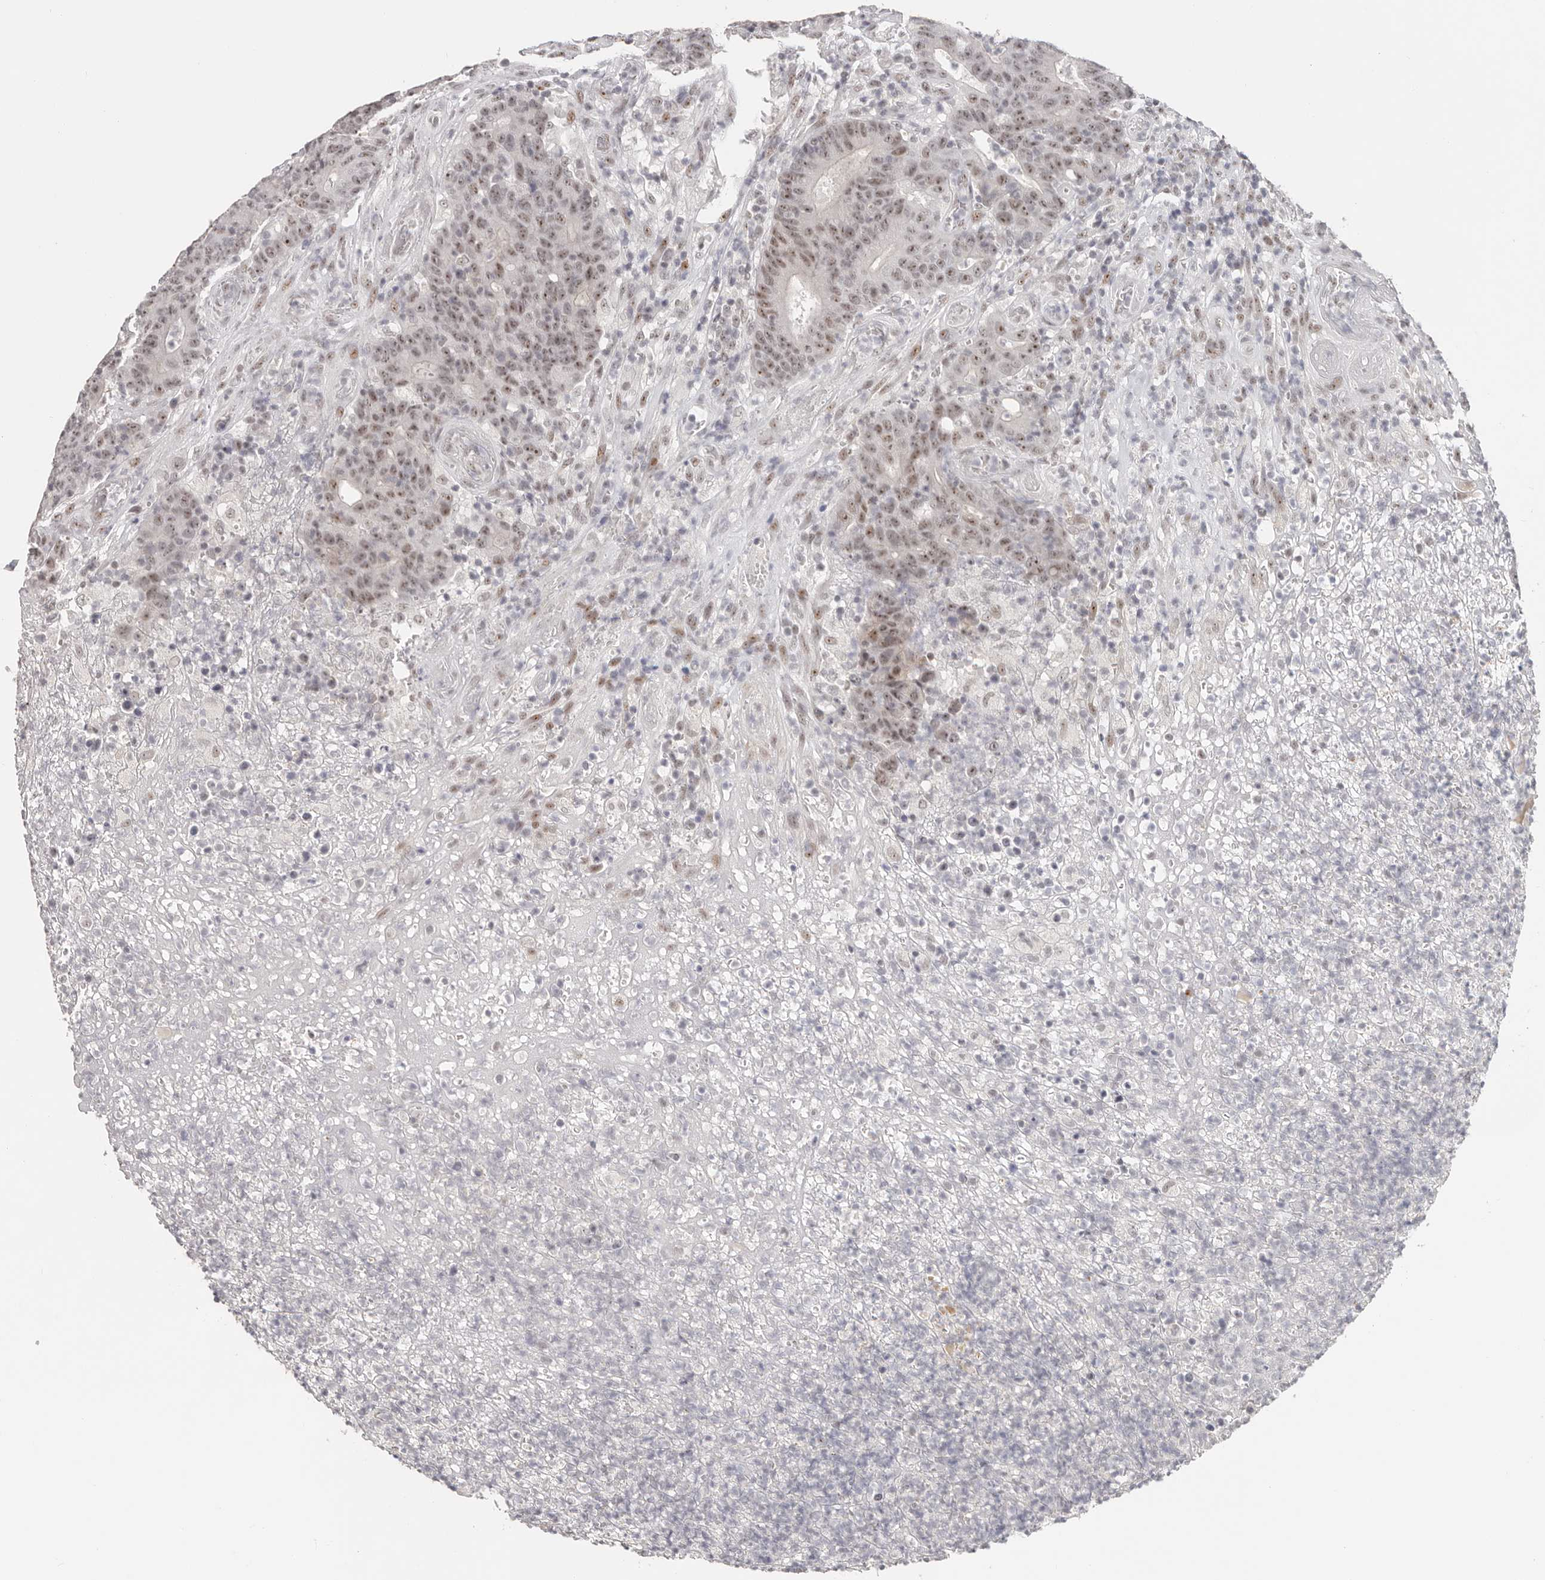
{"staining": {"intensity": "moderate", "quantity": ">75%", "location": "nuclear"}, "tissue": "colorectal cancer", "cell_type": "Tumor cells", "image_type": "cancer", "snomed": [{"axis": "morphology", "description": "Normal tissue, NOS"}, {"axis": "morphology", "description": "Adenocarcinoma, NOS"}, {"axis": "topography", "description": "Colon"}], "caption": "A brown stain shows moderate nuclear staining of a protein in human colorectal adenocarcinoma tumor cells. The staining is performed using DAB (3,3'-diaminobenzidine) brown chromogen to label protein expression. The nuclei are counter-stained blue using hematoxylin.", "gene": "LARP7", "patient": {"sex": "female", "age": 75}}